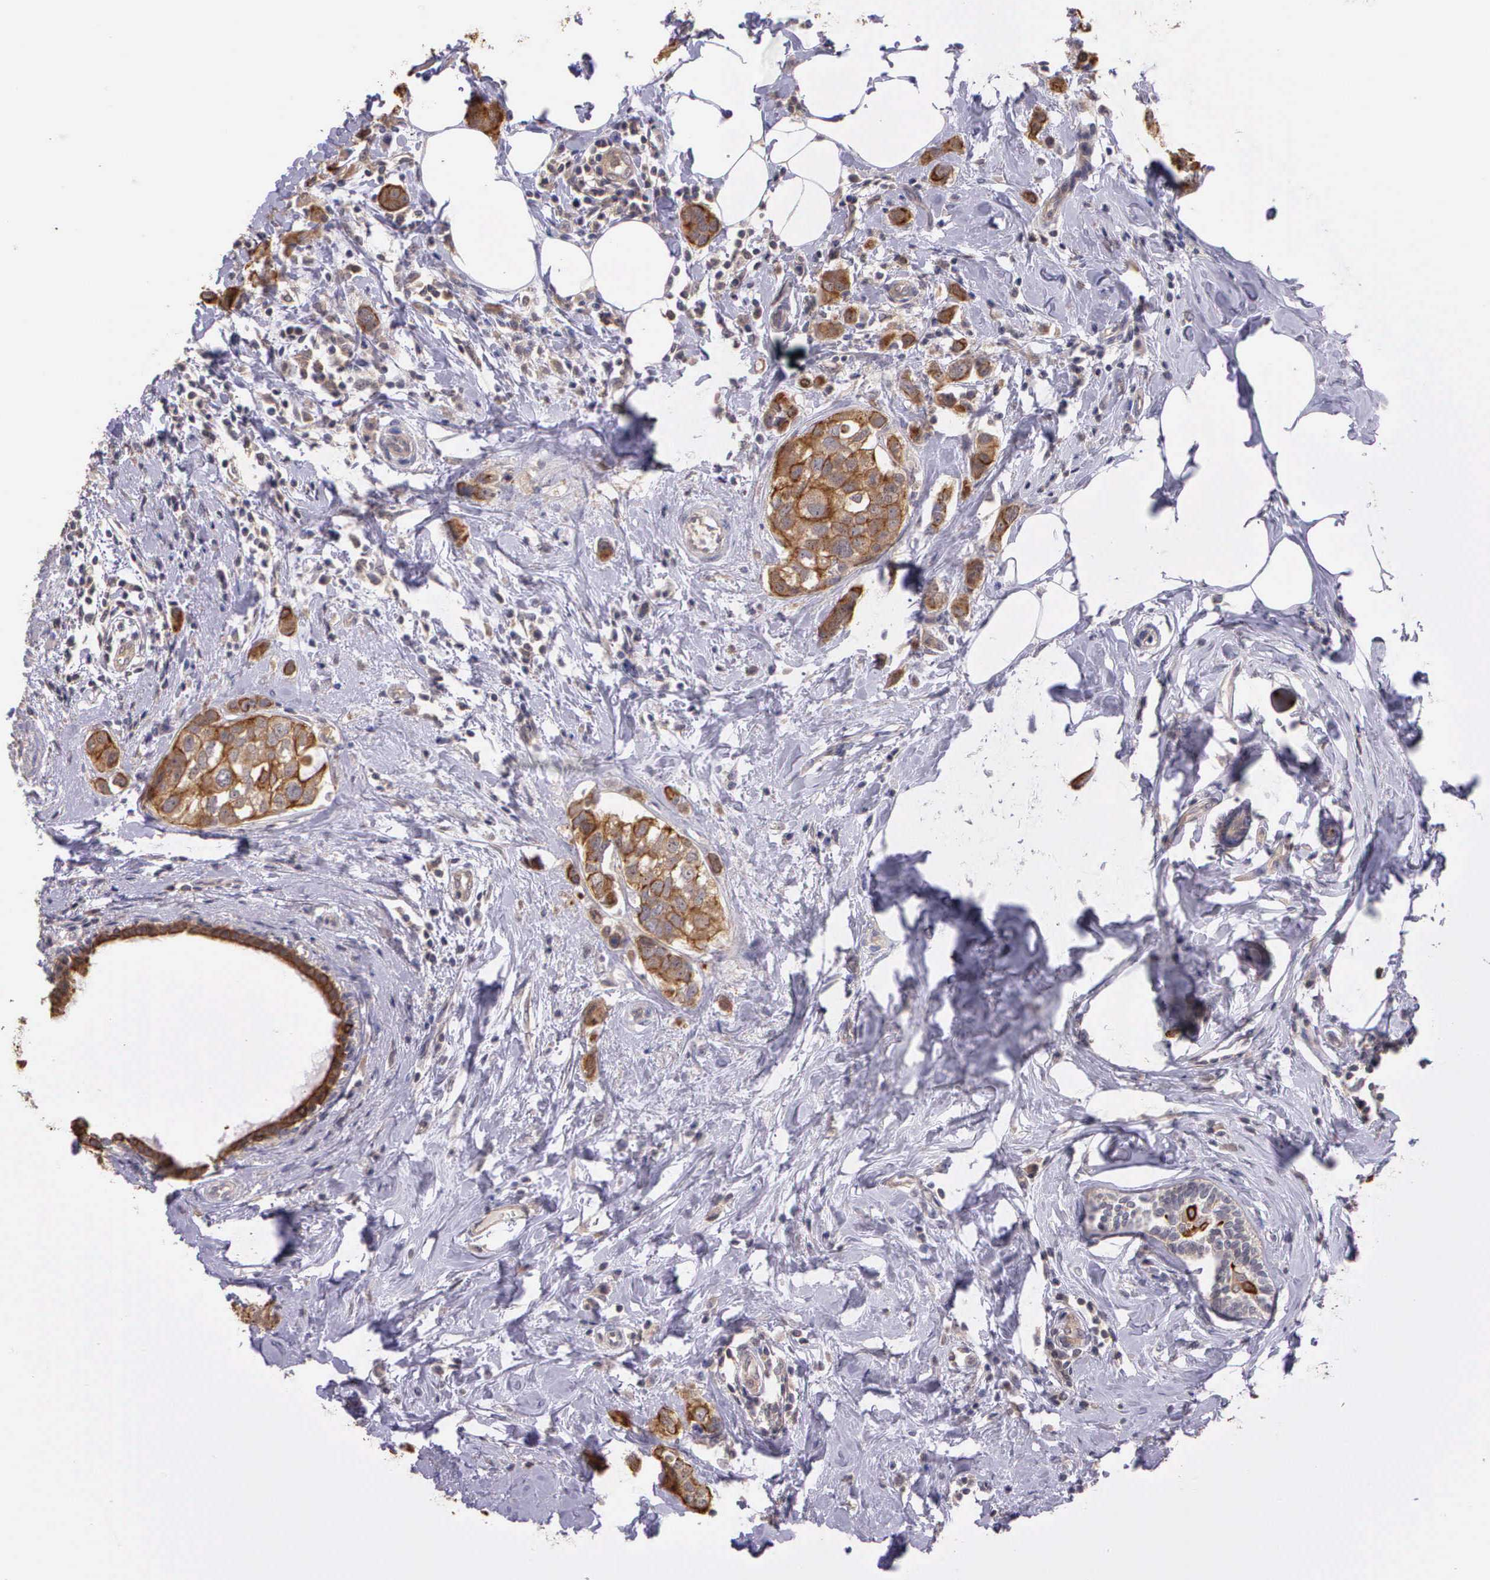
{"staining": {"intensity": "moderate", "quantity": ">75%", "location": "cytoplasmic/membranous"}, "tissue": "breast cancer", "cell_type": "Tumor cells", "image_type": "cancer", "snomed": [{"axis": "morphology", "description": "Normal tissue, NOS"}, {"axis": "morphology", "description": "Duct carcinoma"}, {"axis": "topography", "description": "Breast"}], "caption": "Protein expression analysis of human breast cancer (invasive ductal carcinoma) reveals moderate cytoplasmic/membranous positivity in approximately >75% of tumor cells. (IHC, brightfield microscopy, high magnification).", "gene": "IGBP1", "patient": {"sex": "female", "age": 50}}